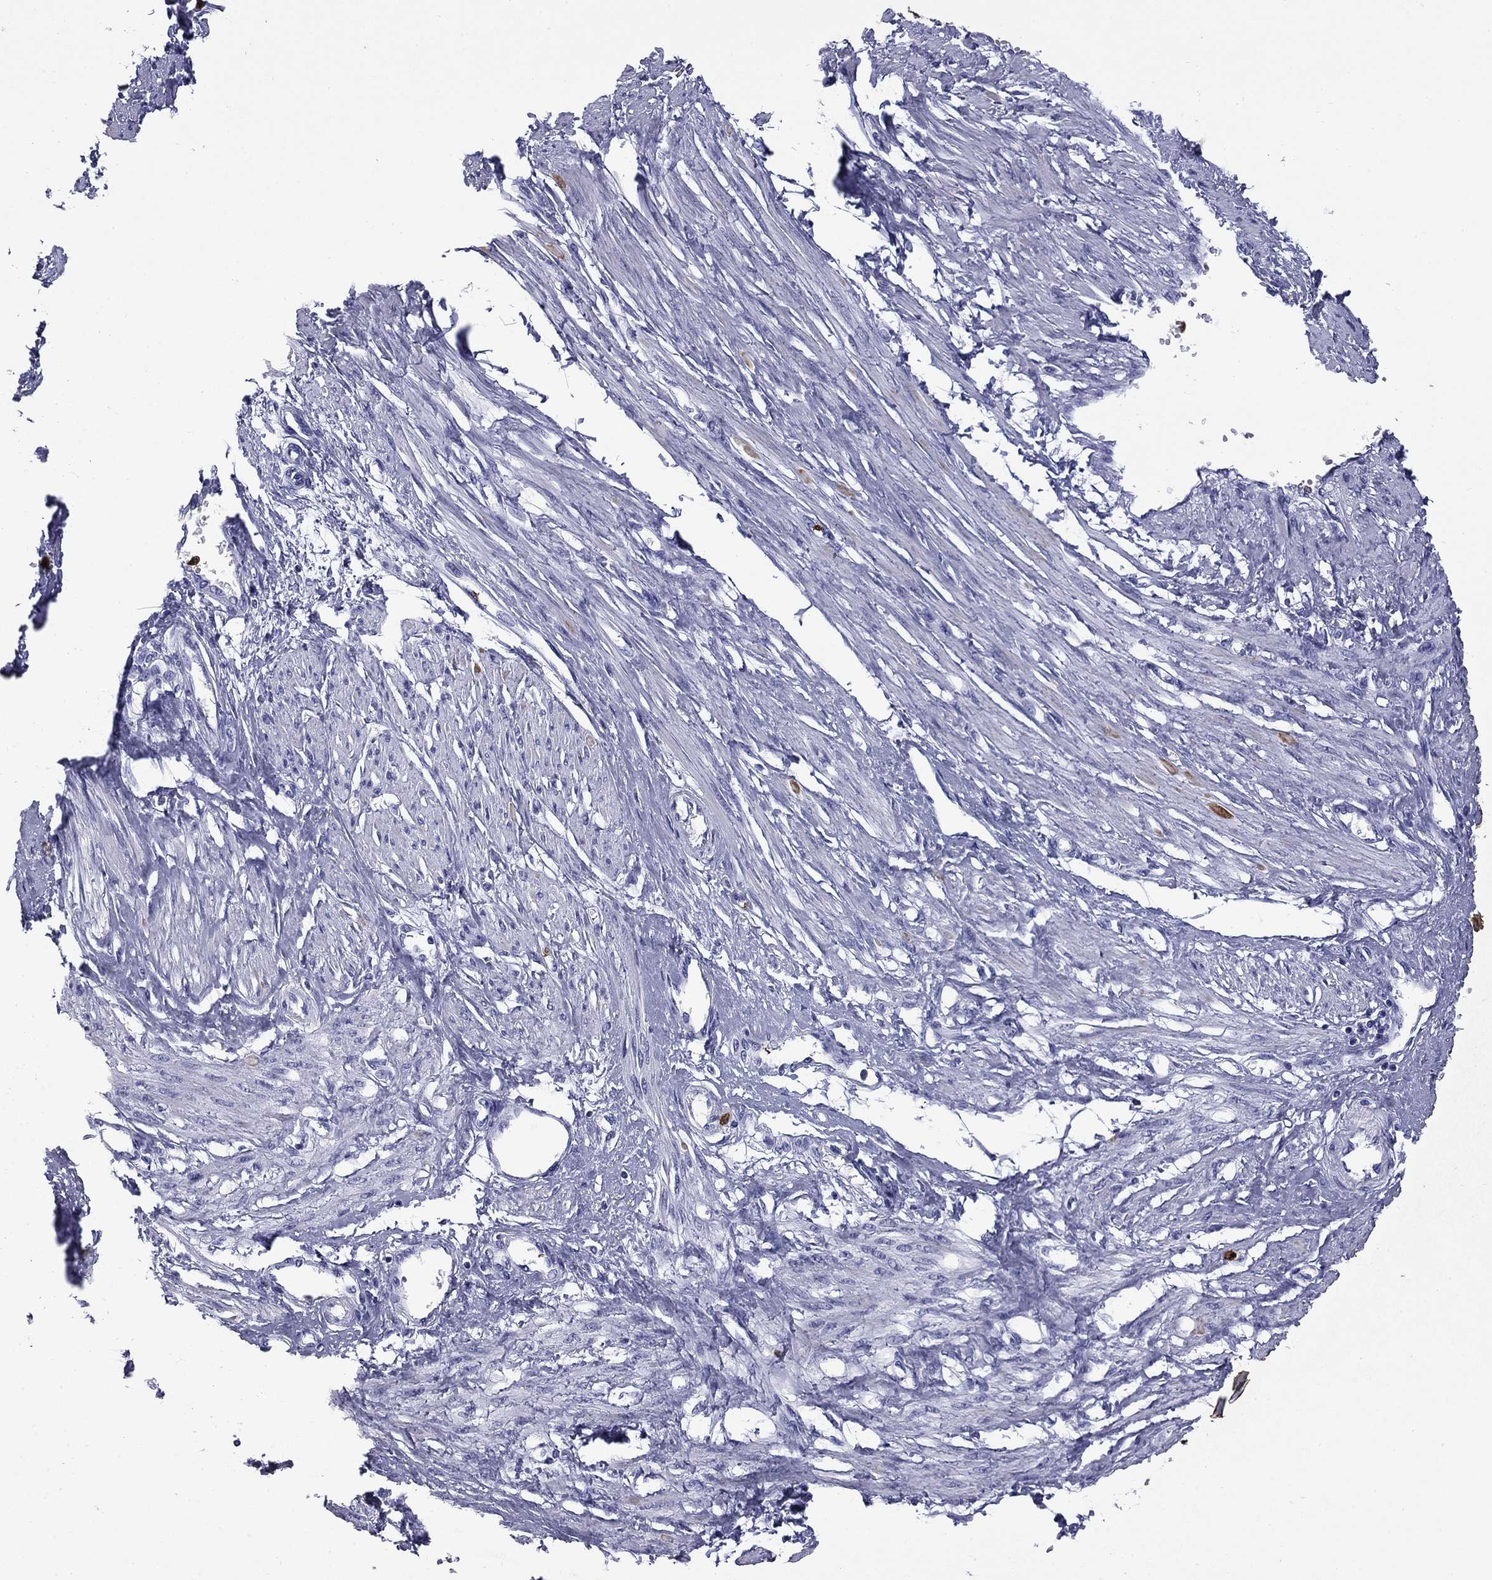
{"staining": {"intensity": "negative", "quantity": "none", "location": "none"}, "tissue": "smooth muscle", "cell_type": "Smooth muscle cells", "image_type": "normal", "snomed": [{"axis": "morphology", "description": "Normal tissue, NOS"}, {"axis": "topography", "description": "Smooth muscle"}, {"axis": "topography", "description": "Uterus"}], "caption": "Smooth muscle cells show no significant staining in normal smooth muscle.", "gene": "TRIM29", "patient": {"sex": "female", "age": 39}}